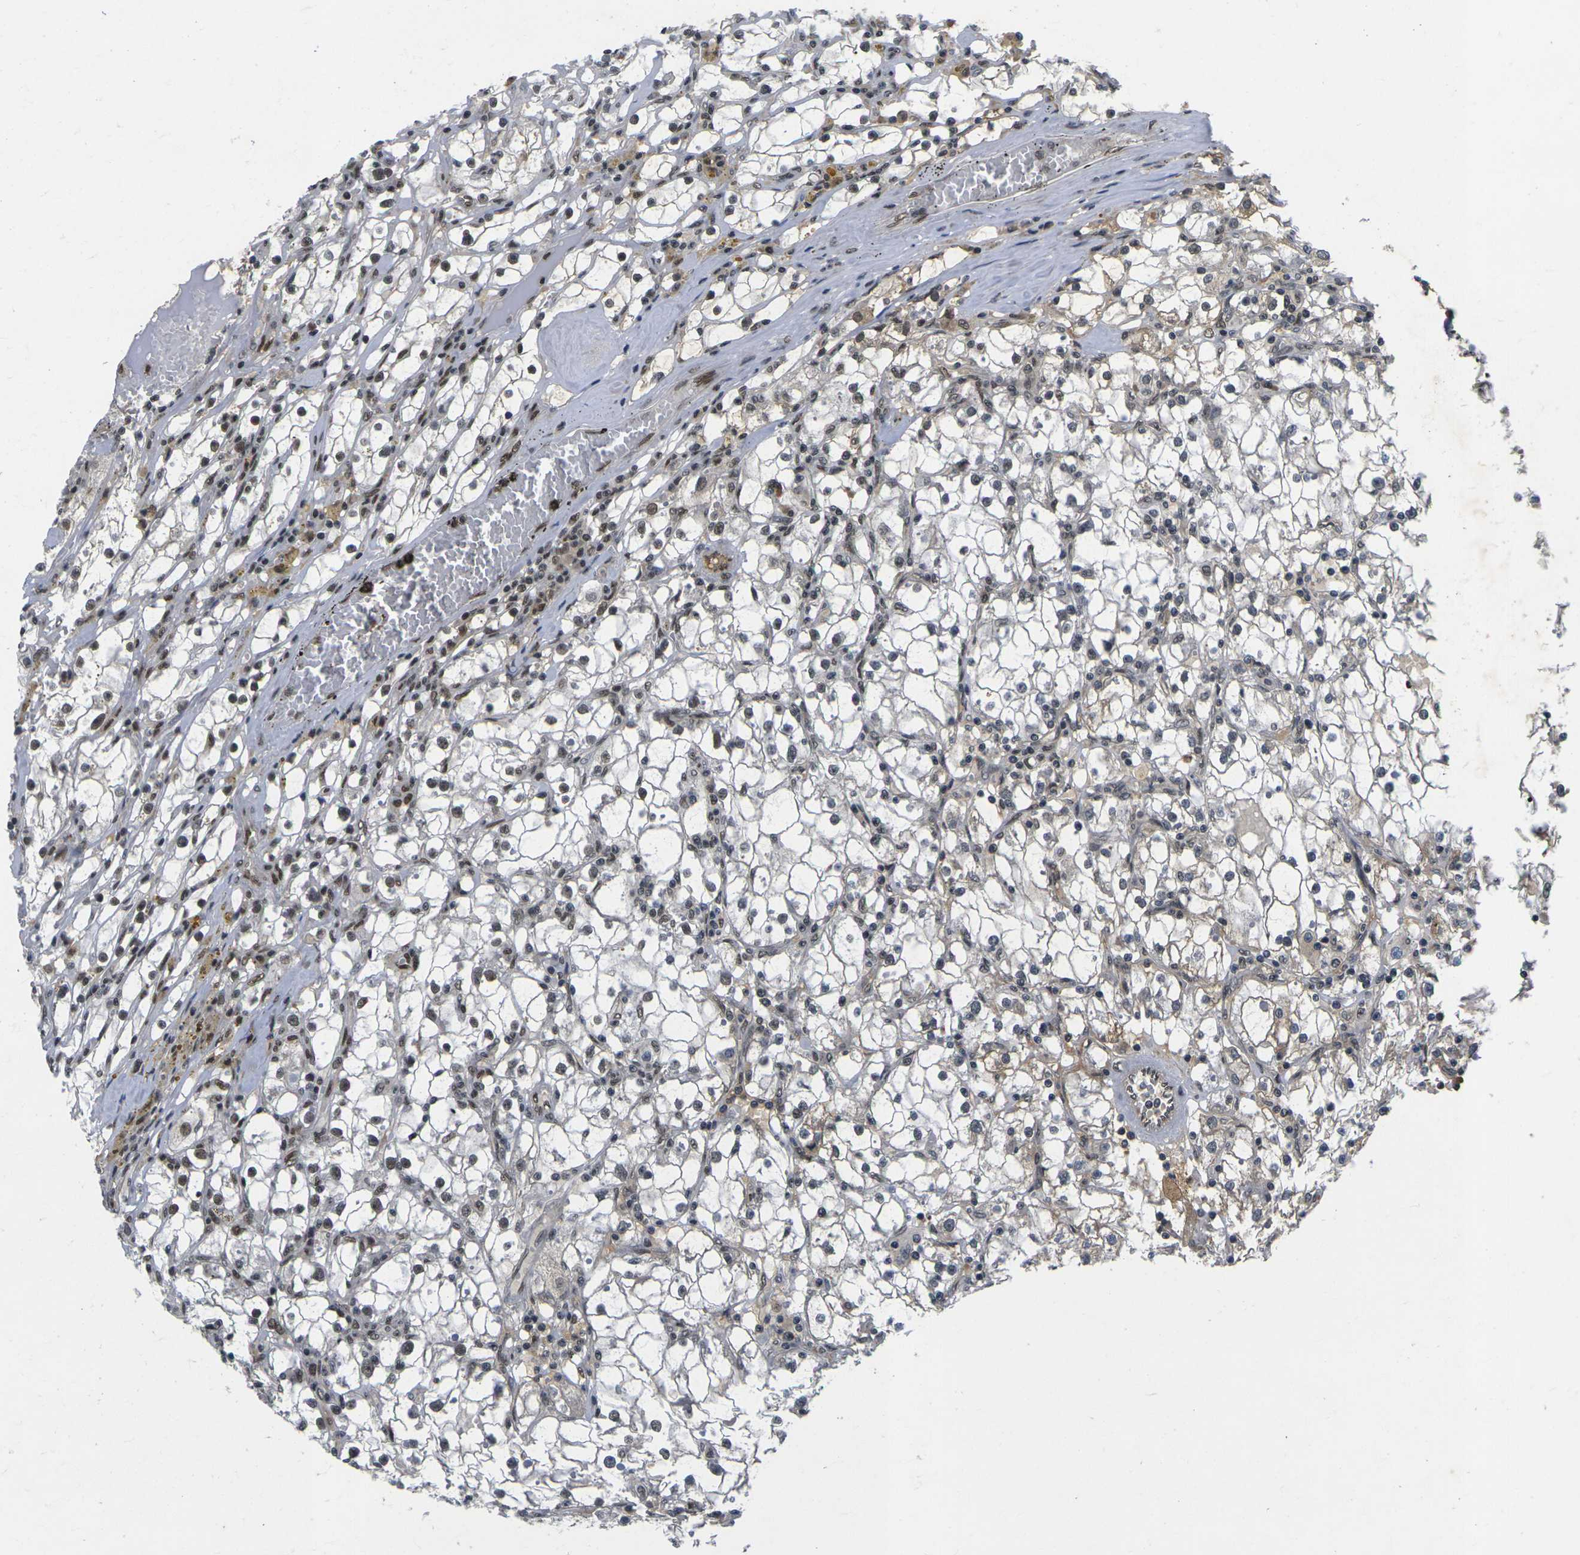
{"staining": {"intensity": "weak", "quantity": "<25%", "location": "nuclear"}, "tissue": "renal cancer", "cell_type": "Tumor cells", "image_type": "cancer", "snomed": [{"axis": "morphology", "description": "Adenocarcinoma, NOS"}, {"axis": "topography", "description": "Kidney"}], "caption": "This is an immunohistochemistry (IHC) histopathology image of renal cancer (adenocarcinoma). There is no staining in tumor cells.", "gene": "GTF2E1", "patient": {"sex": "male", "age": 56}}